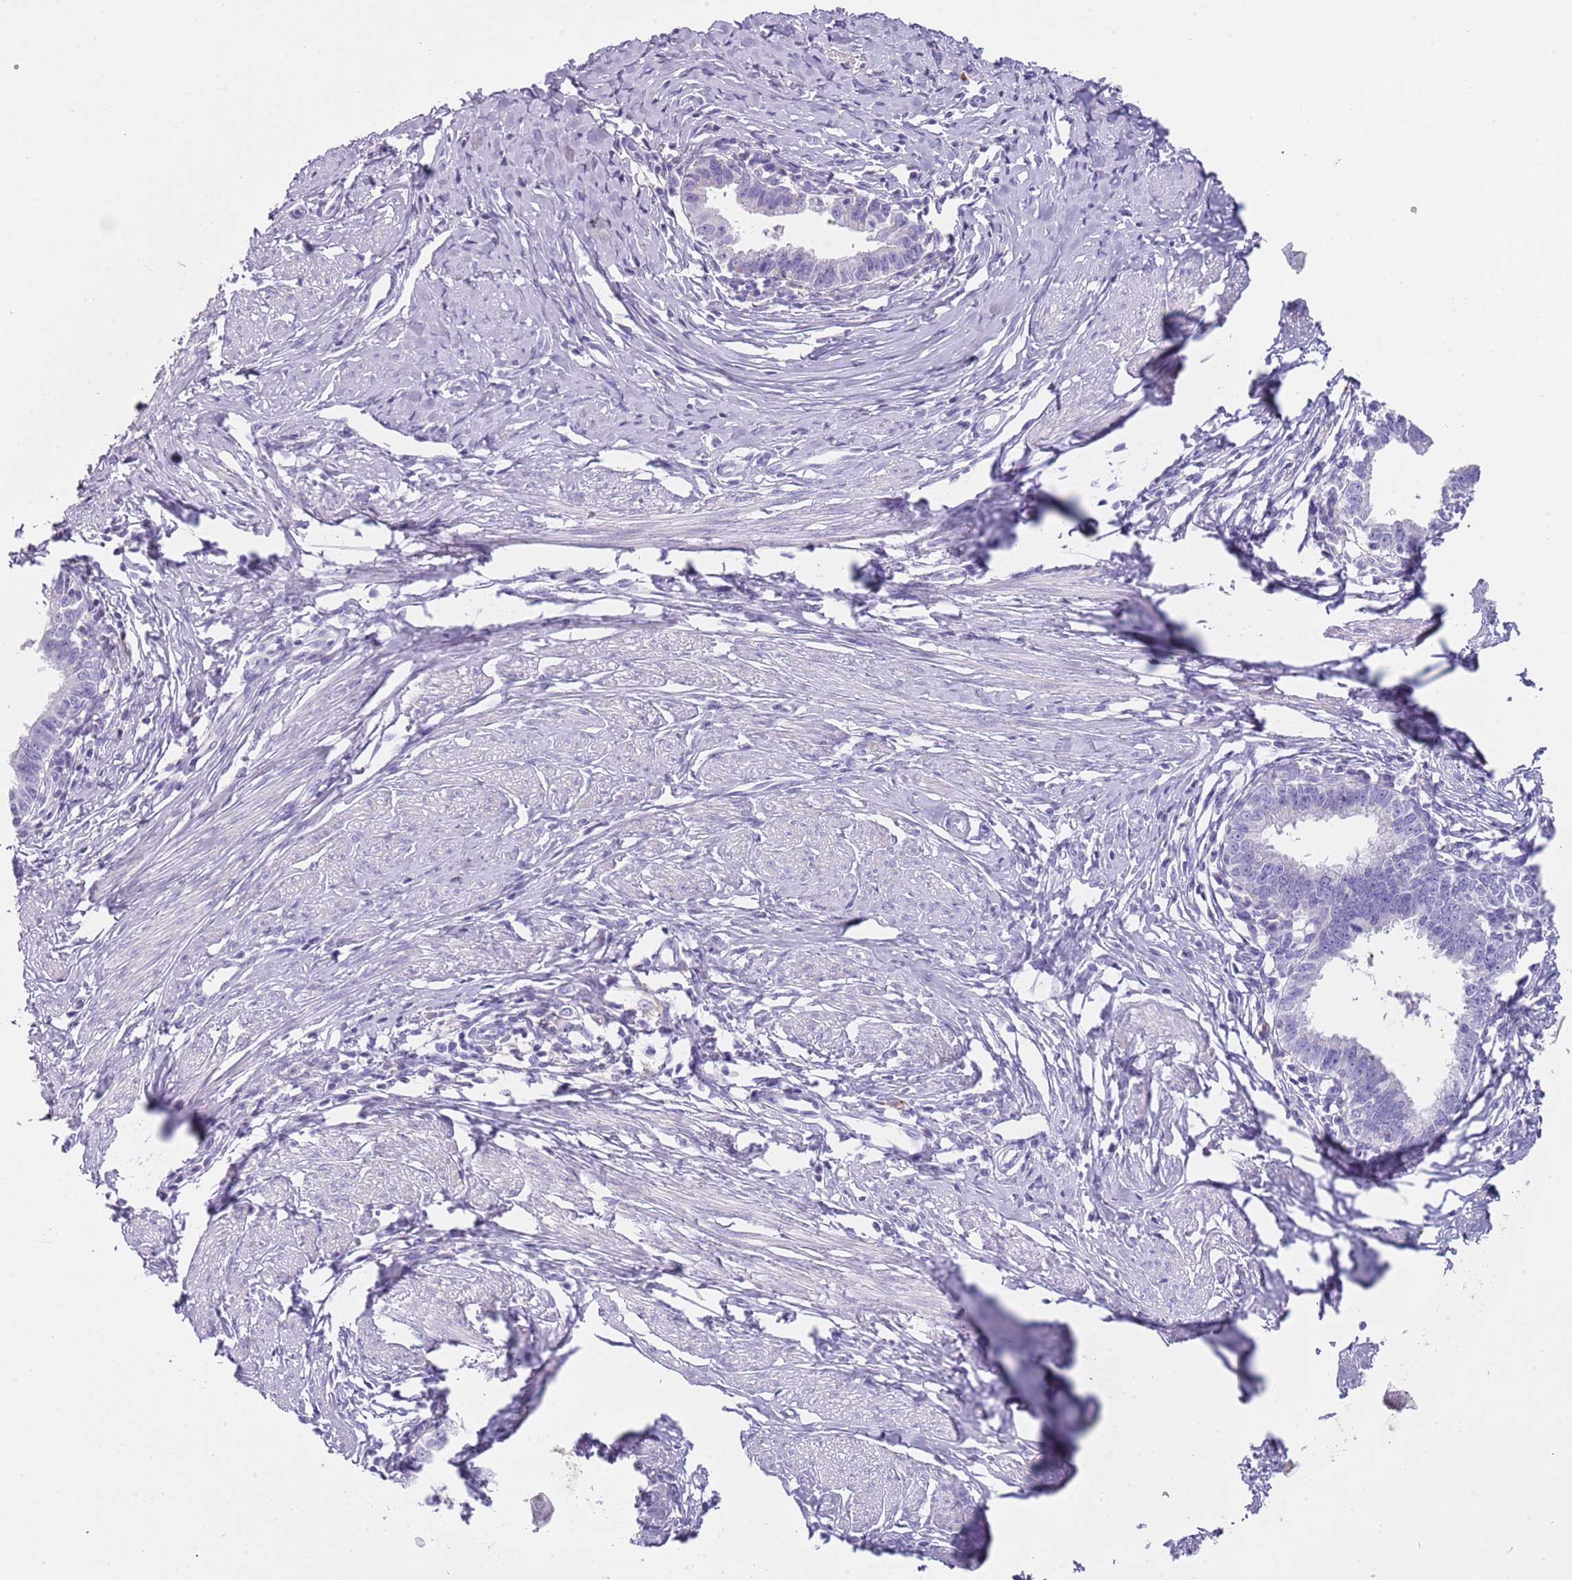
{"staining": {"intensity": "negative", "quantity": "none", "location": "none"}, "tissue": "cervical cancer", "cell_type": "Tumor cells", "image_type": "cancer", "snomed": [{"axis": "morphology", "description": "Adenocarcinoma, NOS"}, {"axis": "topography", "description": "Cervix"}], "caption": "IHC photomicrograph of cervical cancer stained for a protein (brown), which exhibits no positivity in tumor cells.", "gene": "NBPF20", "patient": {"sex": "female", "age": 36}}